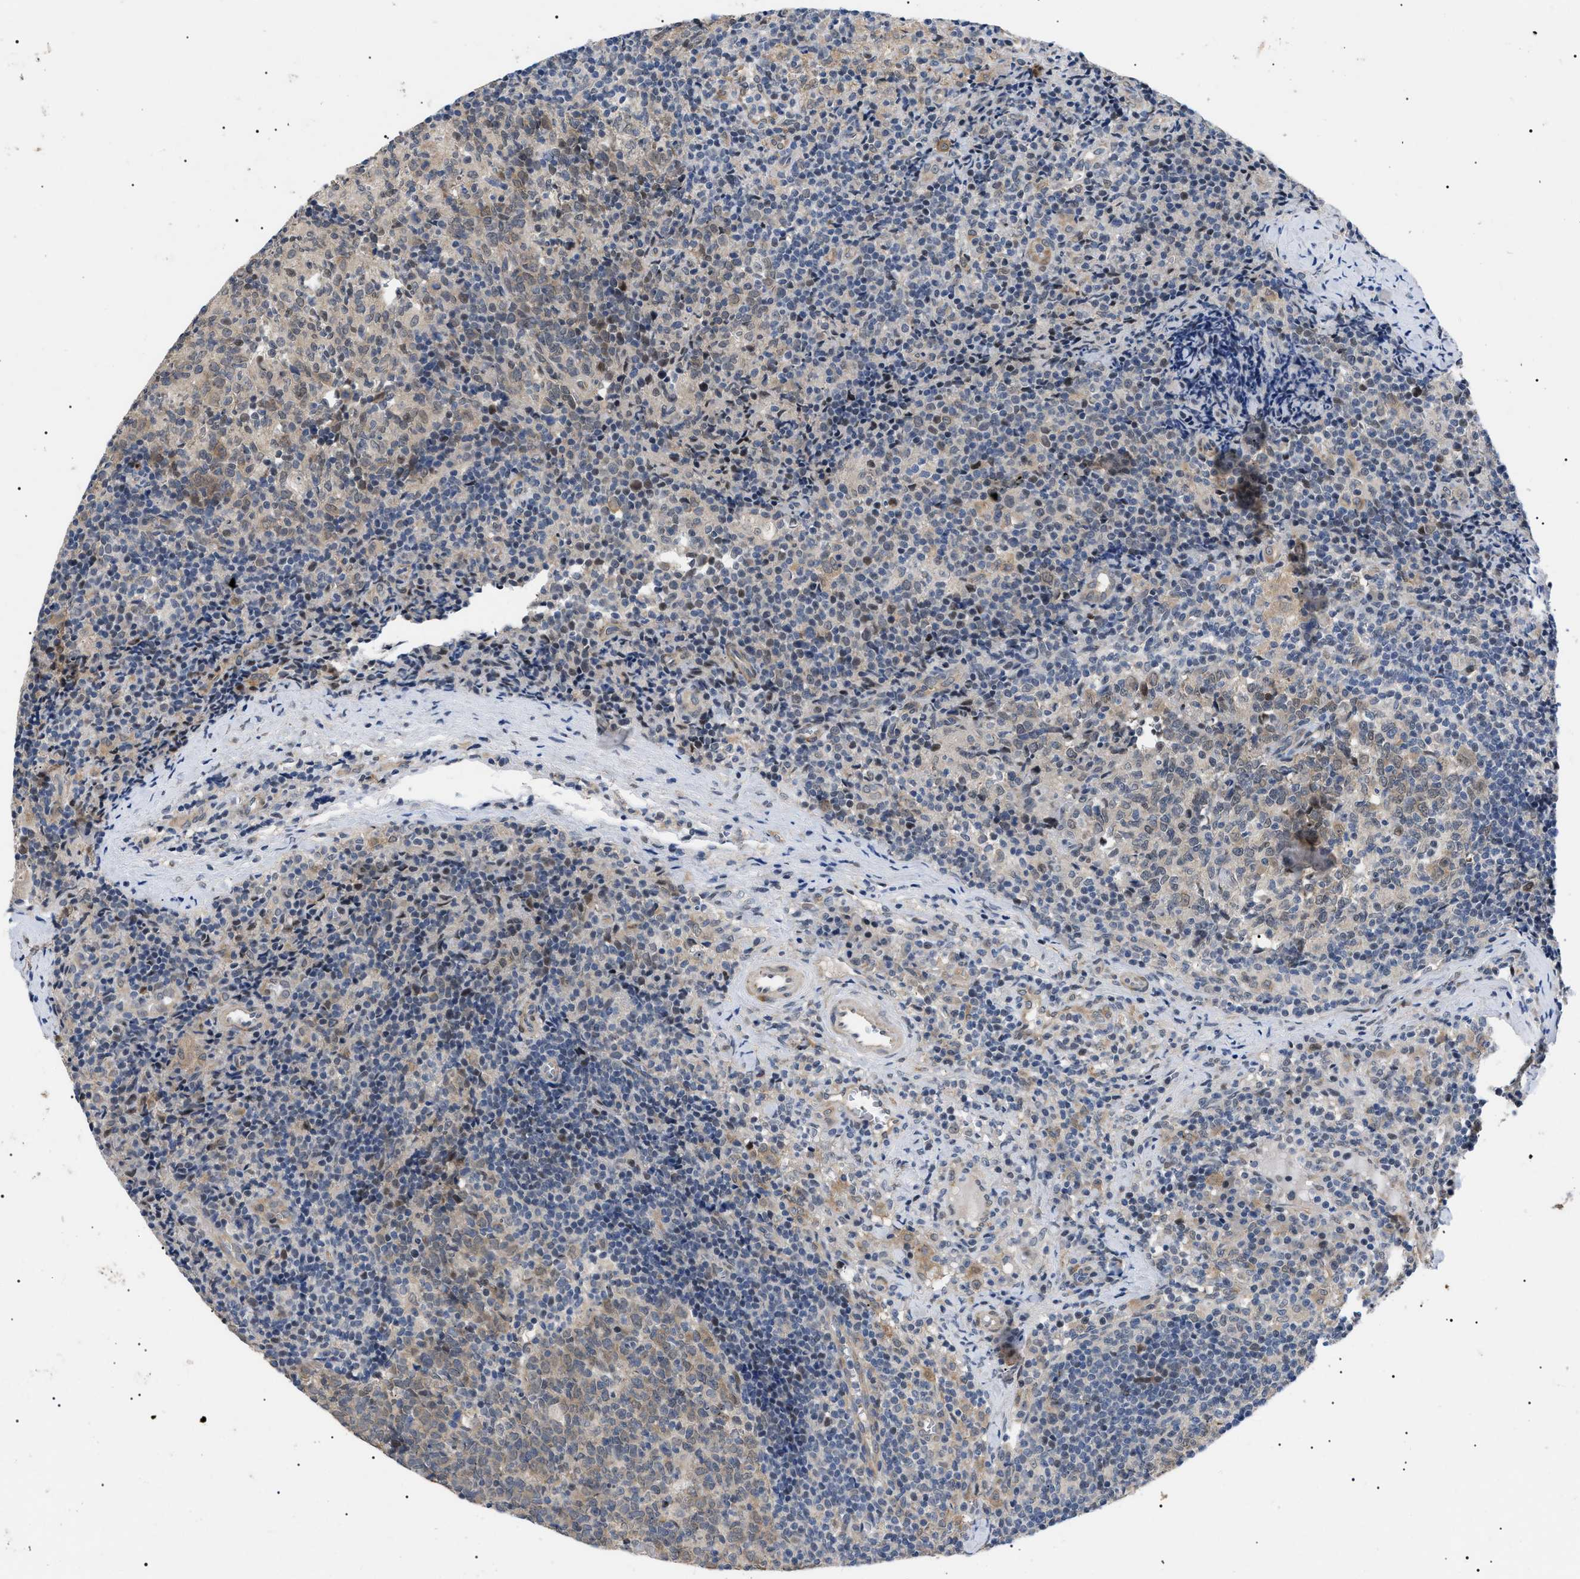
{"staining": {"intensity": "moderate", "quantity": "<25%", "location": "nuclear"}, "tissue": "lymph node", "cell_type": "Germinal center cells", "image_type": "normal", "snomed": [{"axis": "morphology", "description": "Normal tissue, NOS"}, {"axis": "morphology", "description": "Inflammation, NOS"}, {"axis": "topography", "description": "Lymph node"}], "caption": "An immunohistochemistry (IHC) image of unremarkable tissue is shown. Protein staining in brown shows moderate nuclear positivity in lymph node within germinal center cells. The staining is performed using DAB (3,3'-diaminobenzidine) brown chromogen to label protein expression. The nuclei are counter-stained blue using hematoxylin.", "gene": "GARRE1", "patient": {"sex": "male", "age": 55}}